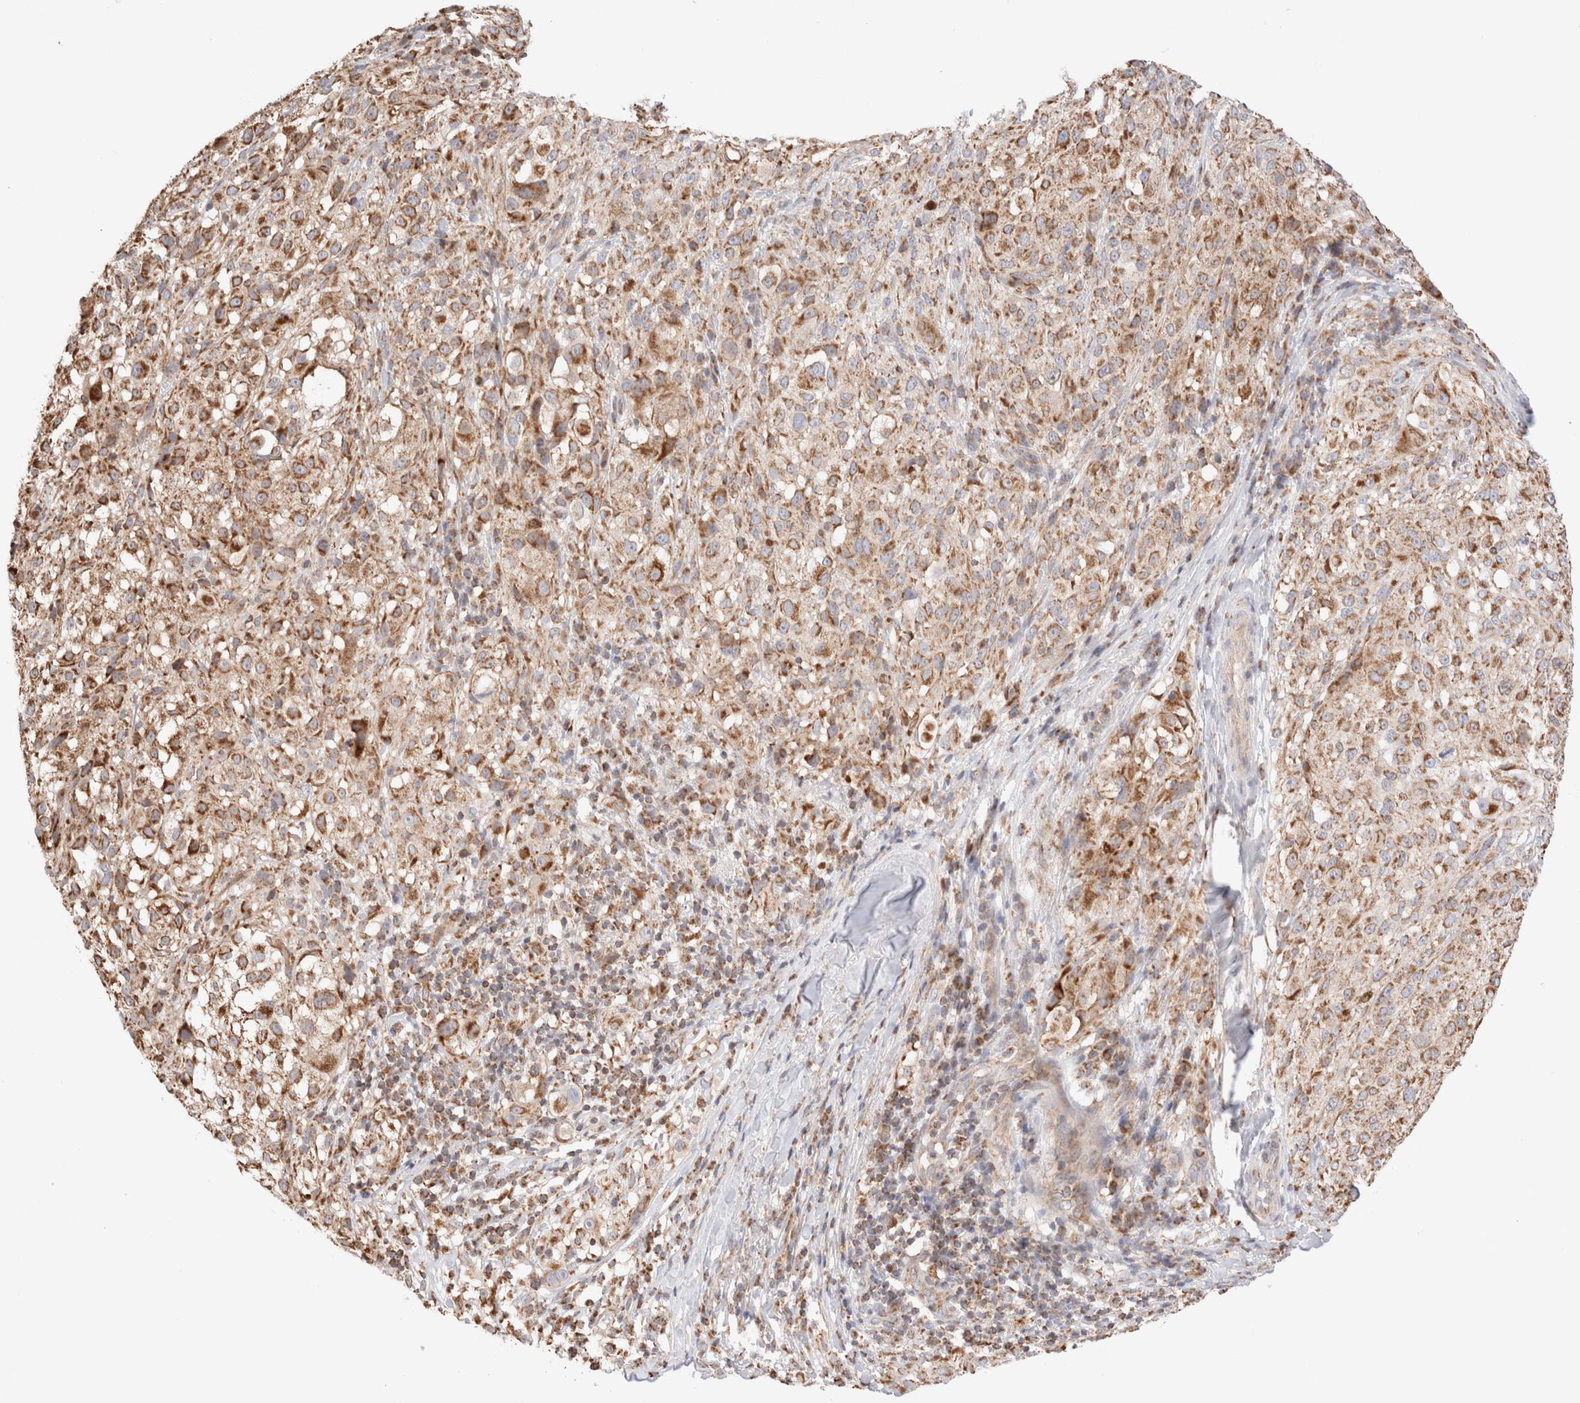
{"staining": {"intensity": "moderate", "quantity": ">75%", "location": "cytoplasmic/membranous"}, "tissue": "melanoma", "cell_type": "Tumor cells", "image_type": "cancer", "snomed": [{"axis": "morphology", "description": "Necrosis, NOS"}, {"axis": "morphology", "description": "Malignant melanoma, NOS"}, {"axis": "topography", "description": "Skin"}], "caption": "Brown immunohistochemical staining in melanoma shows moderate cytoplasmic/membranous positivity in approximately >75% of tumor cells.", "gene": "TMPPE", "patient": {"sex": "female", "age": 87}}